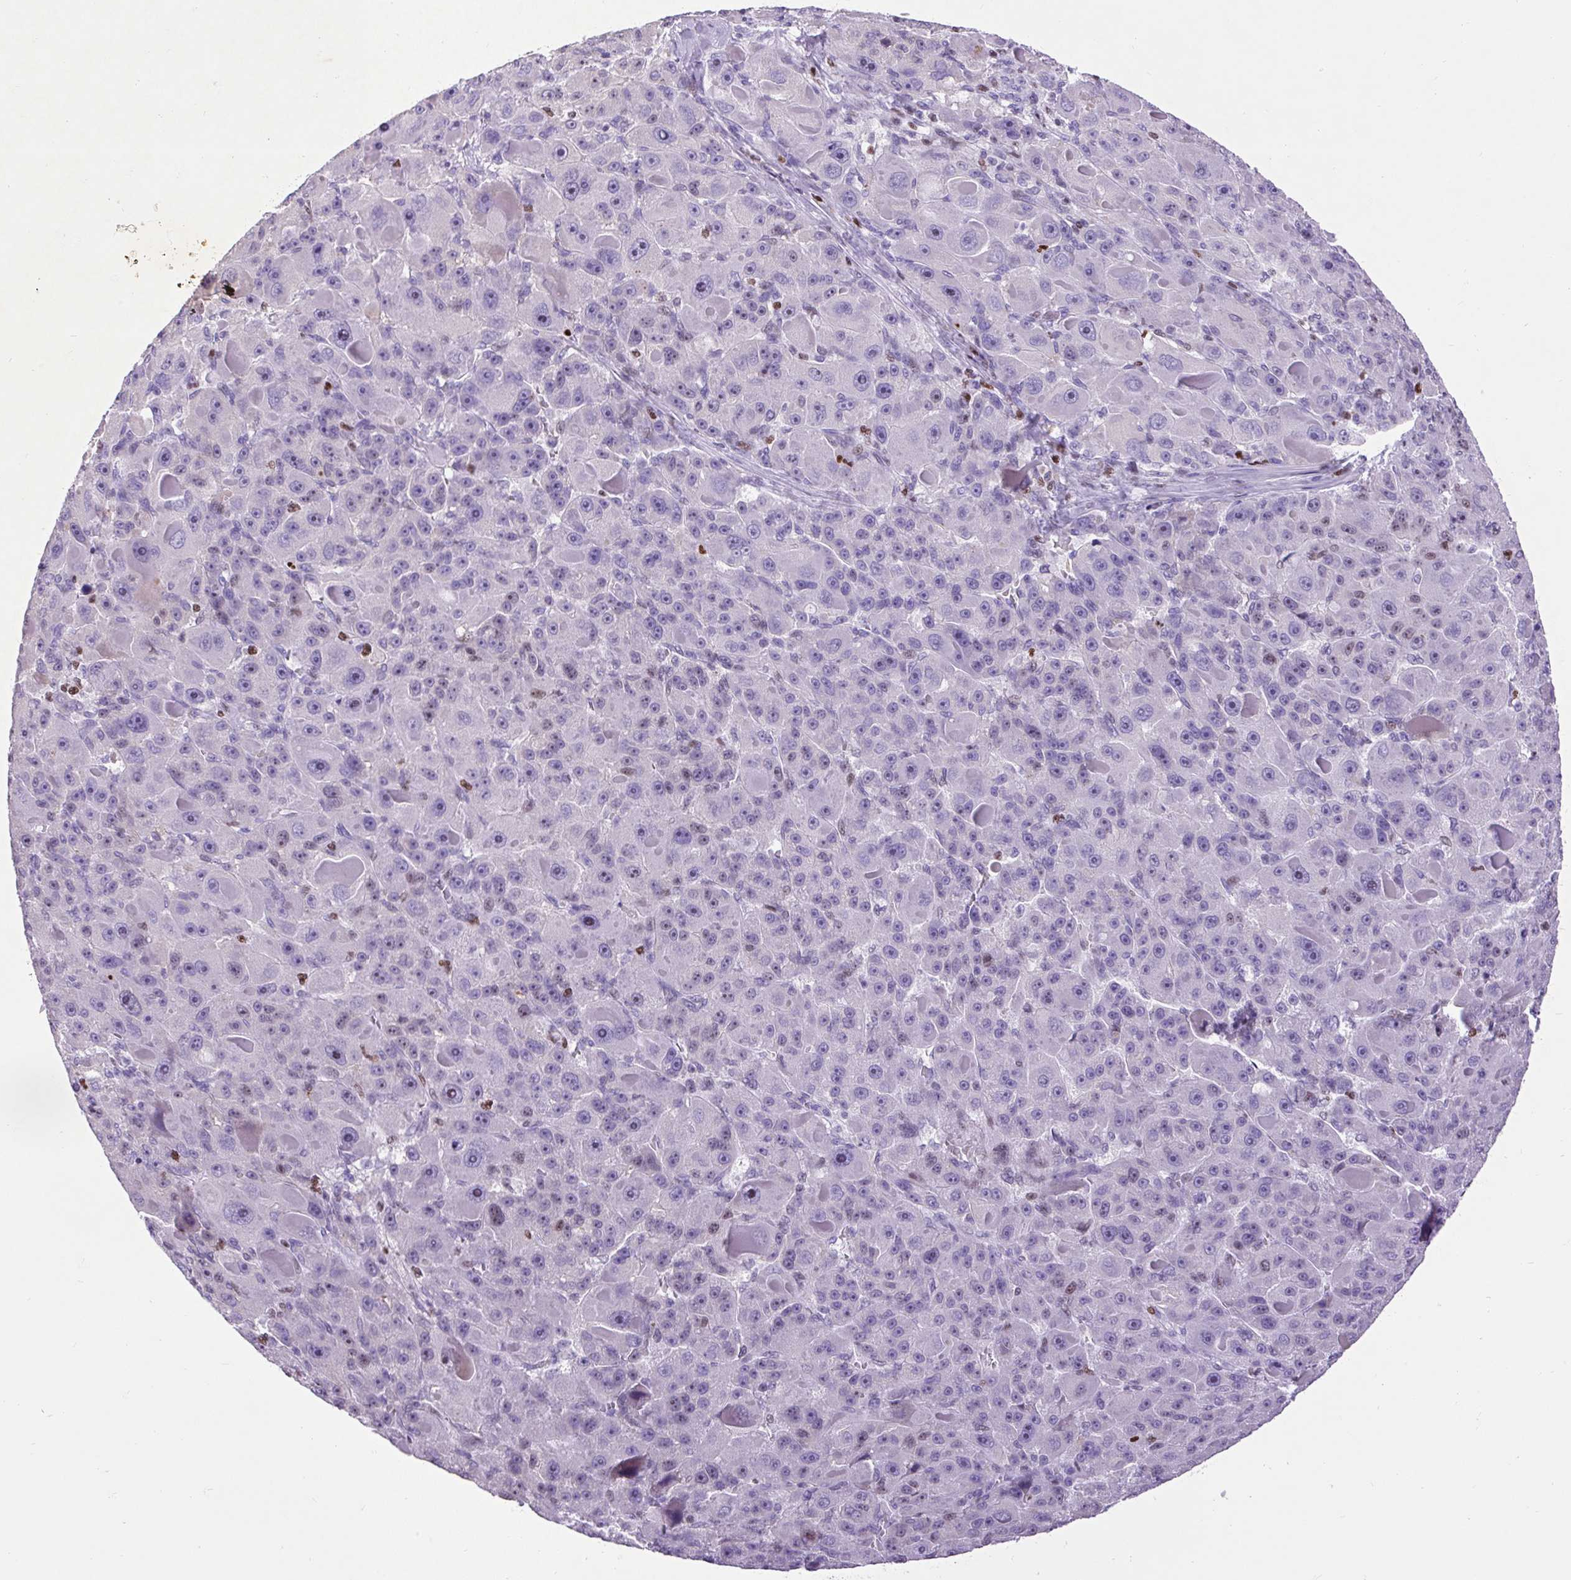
{"staining": {"intensity": "negative", "quantity": "none", "location": "none"}, "tissue": "liver cancer", "cell_type": "Tumor cells", "image_type": "cancer", "snomed": [{"axis": "morphology", "description": "Carcinoma, Hepatocellular, NOS"}, {"axis": "topography", "description": "Liver"}], "caption": "The immunohistochemistry (IHC) histopathology image has no significant positivity in tumor cells of hepatocellular carcinoma (liver) tissue.", "gene": "SPC24", "patient": {"sex": "male", "age": 76}}